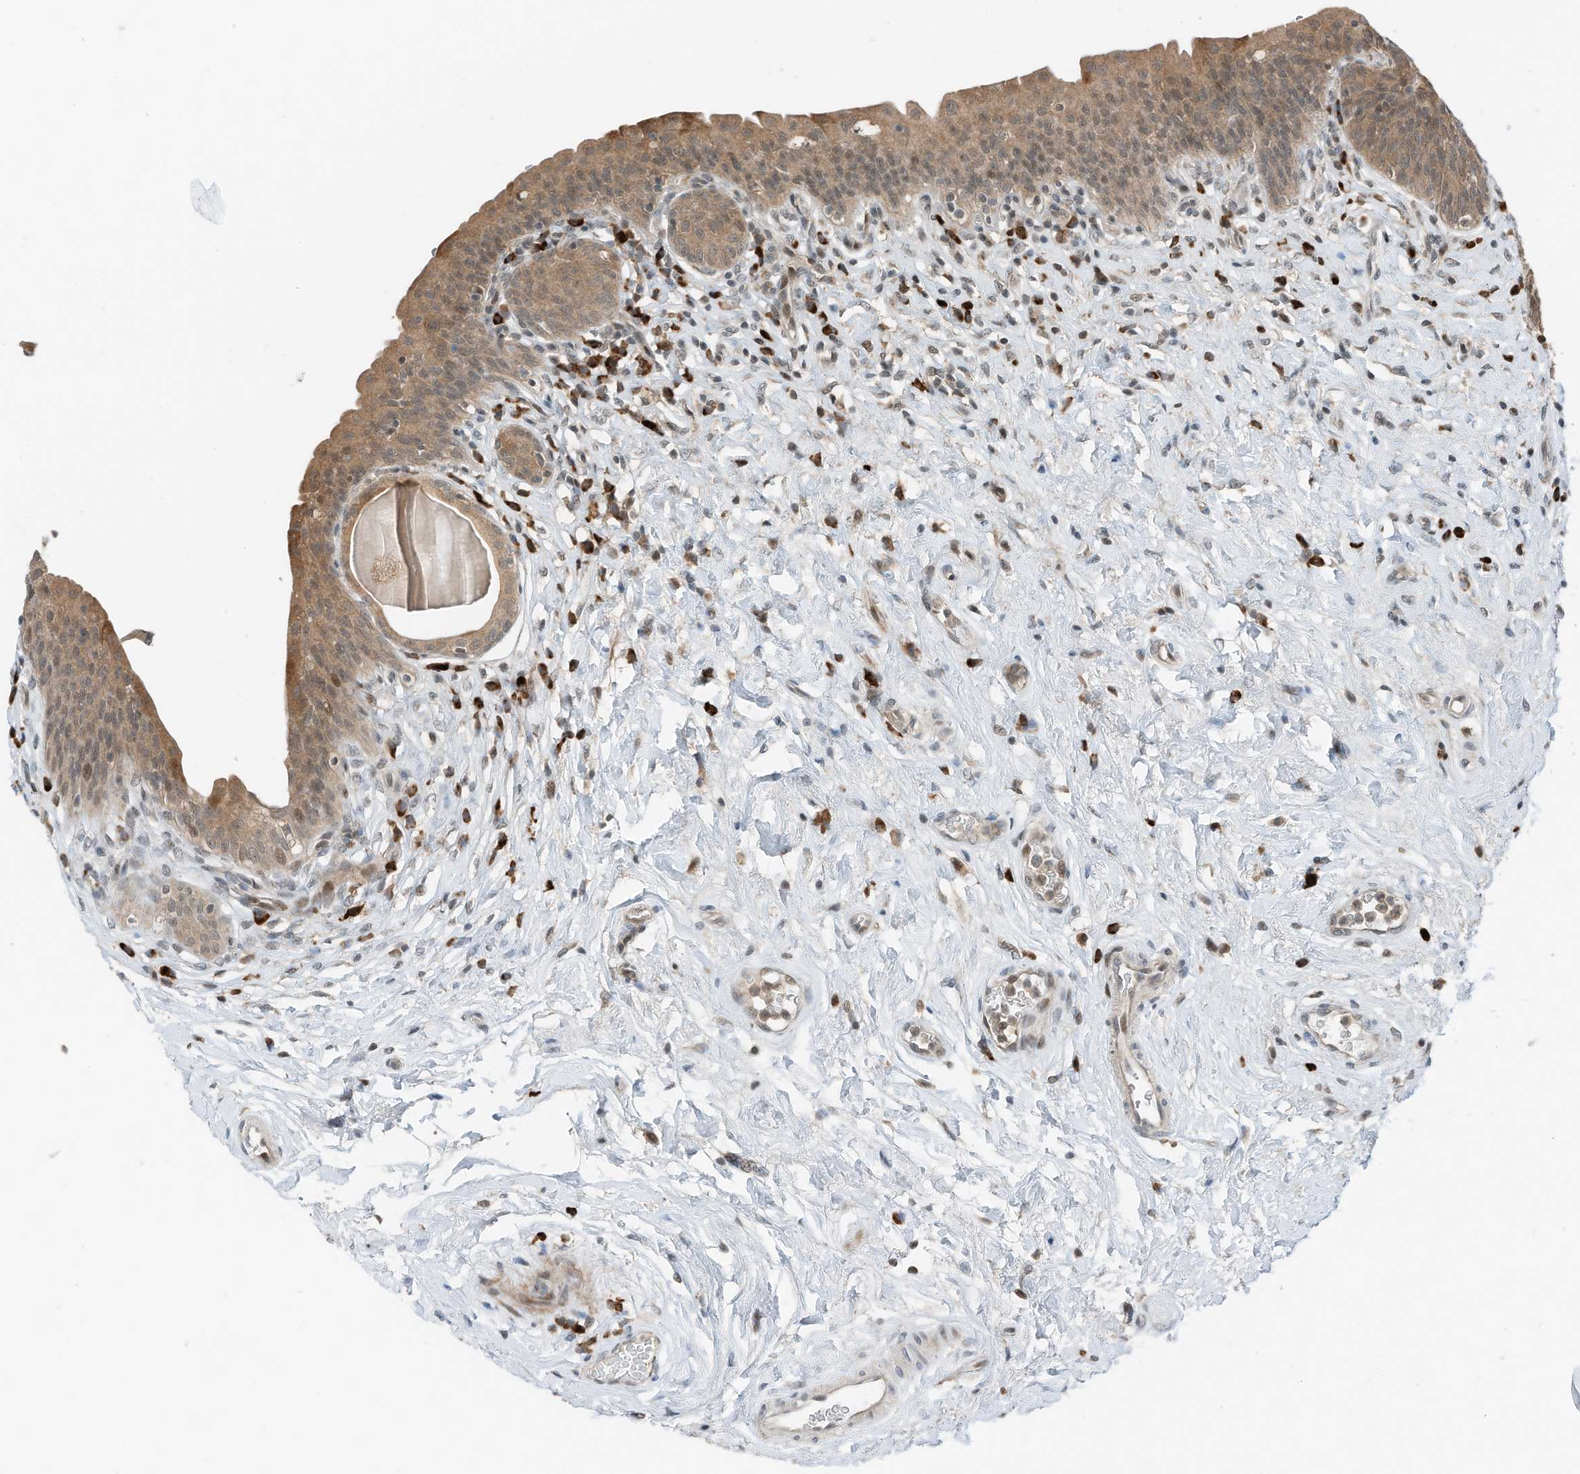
{"staining": {"intensity": "moderate", "quantity": ">75%", "location": "cytoplasmic/membranous,nuclear"}, "tissue": "urinary bladder", "cell_type": "Urothelial cells", "image_type": "normal", "snomed": [{"axis": "morphology", "description": "Normal tissue, NOS"}, {"axis": "topography", "description": "Urinary bladder"}], "caption": "IHC of unremarkable human urinary bladder reveals medium levels of moderate cytoplasmic/membranous,nuclear expression in about >75% of urothelial cells. The protein of interest is stained brown, and the nuclei are stained in blue (DAB IHC with brightfield microscopy, high magnification).", "gene": "RMND1", "patient": {"sex": "male", "age": 83}}